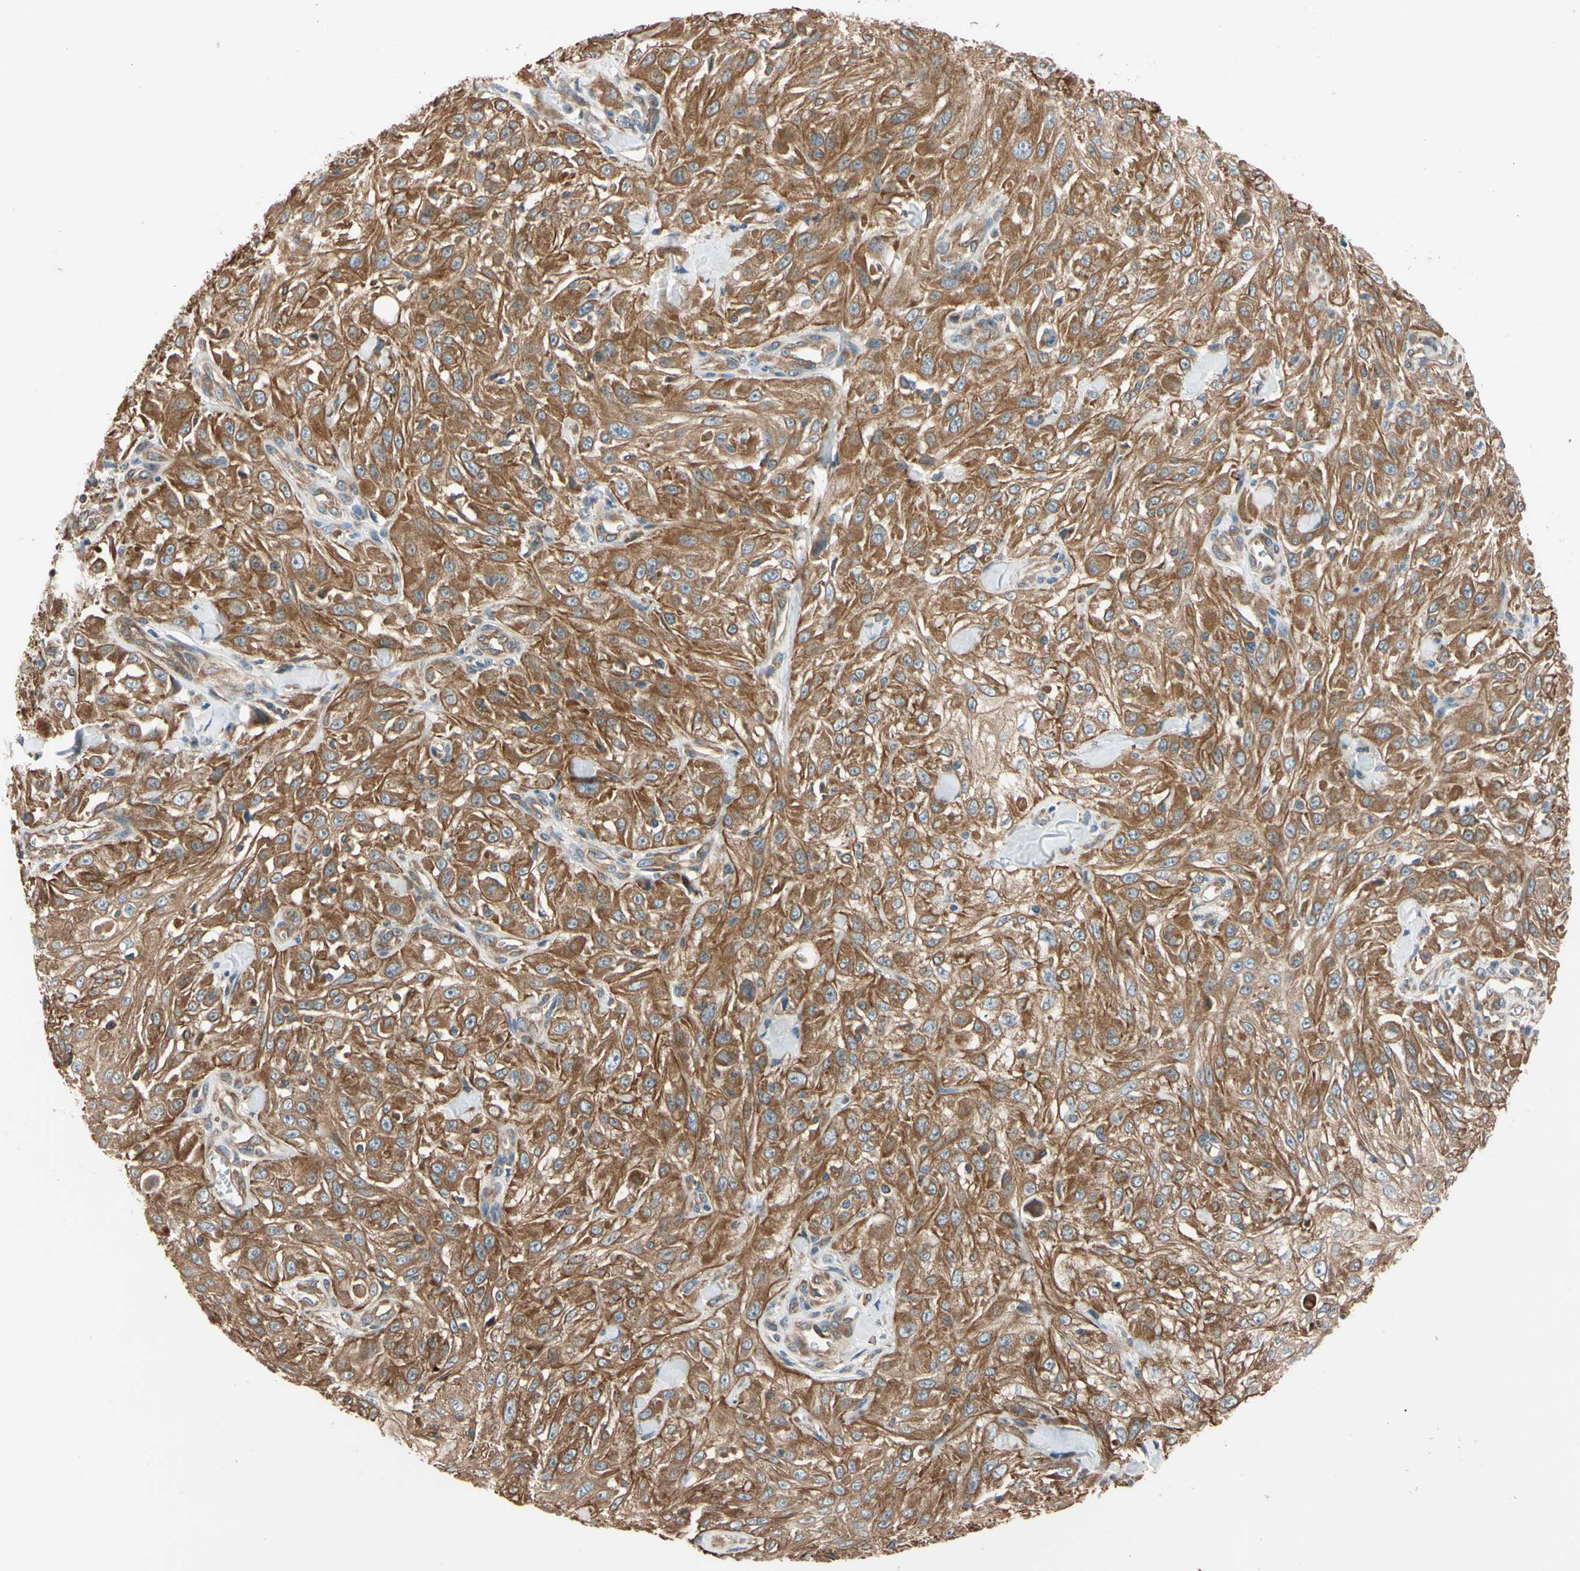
{"staining": {"intensity": "moderate", "quantity": ">75%", "location": "cytoplasmic/membranous"}, "tissue": "skin cancer", "cell_type": "Tumor cells", "image_type": "cancer", "snomed": [{"axis": "morphology", "description": "Squamous cell carcinoma, NOS"}, {"axis": "morphology", "description": "Squamous cell carcinoma, metastatic, NOS"}, {"axis": "topography", "description": "Skin"}, {"axis": "topography", "description": "Lymph node"}], "caption": "Tumor cells reveal moderate cytoplasmic/membranous staining in approximately >75% of cells in metastatic squamous cell carcinoma (skin). Nuclei are stained in blue.", "gene": "PHYH", "patient": {"sex": "male", "age": 75}}